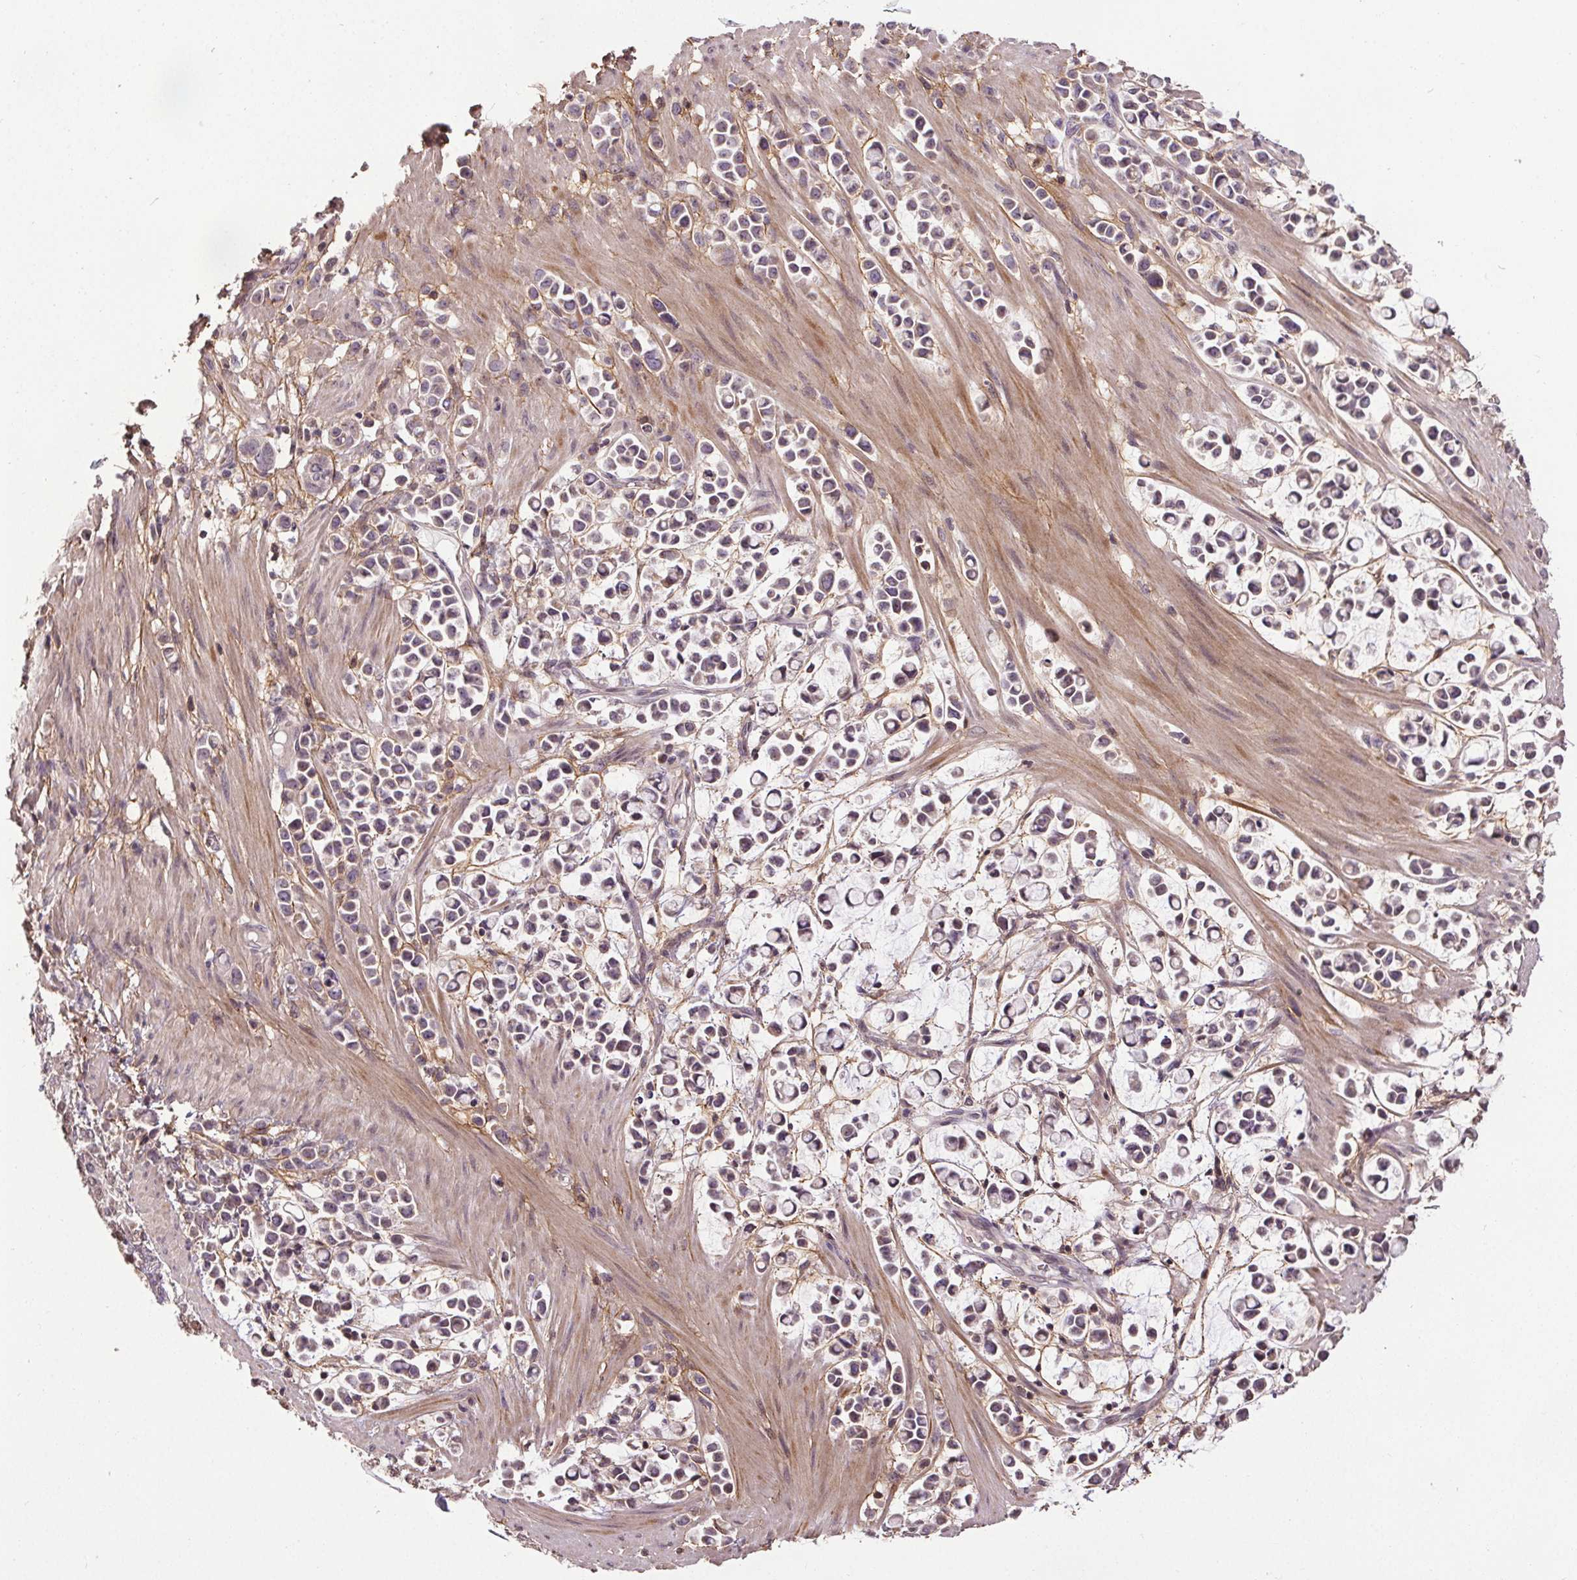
{"staining": {"intensity": "negative", "quantity": "none", "location": "none"}, "tissue": "stomach cancer", "cell_type": "Tumor cells", "image_type": "cancer", "snomed": [{"axis": "morphology", "description": "Adenocarcinoma, NOS"}, {"axis": "topography", "description": "Stomach"}], "caption": "Protein analysis of stomach cancer (adenocarcinoma) demonstrates no significant positivity in tumor cells.", "gene": "KIAA0232", "patient": {"sex": "male", "age": 82}}